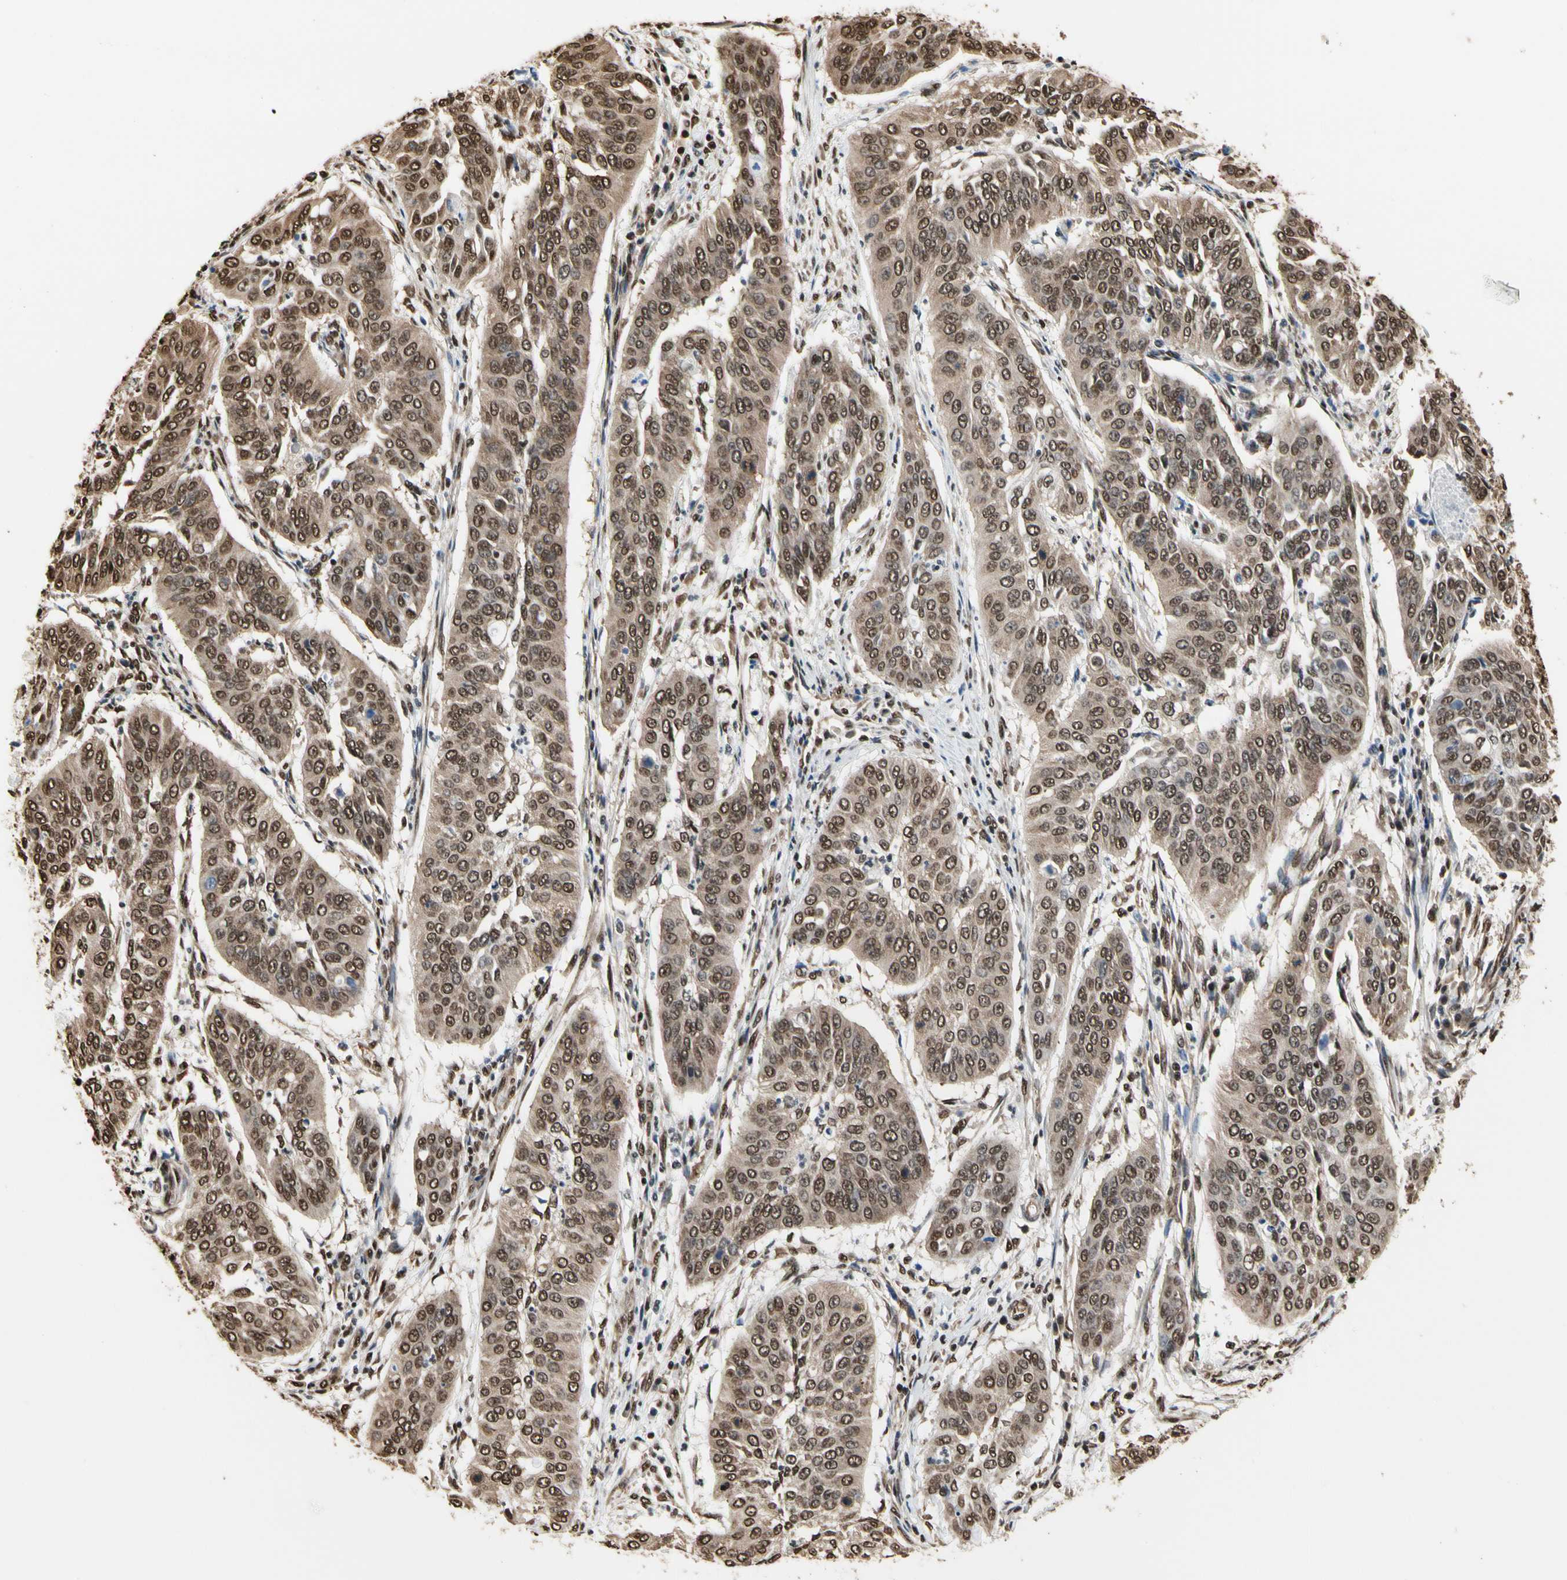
{"staining": {"intensity": "moderate", "quantity": ">75%", "location": "cytoplasmic/membranous,nuclear"}, "tissue": "cervical cancer", "cell_type": "Tumor cells", "image_type": "cancer", "snomed": [{"axis": "morphology", "description": "Normal tissue, NOS"}, {"axis": "morphology", "description": "Squamous cell carcinoma, NOS"}, {"axis": "topography", "description": "Cervix"}], "caption": "An image of cervical cancer stained for a protein reveals moderate cytoplasmic/membranous and nuclear brown staining in tumor cells. Using DAB (brown) and hematoxylin (blue) stains, captured at high magnification using brightfield microscopy.", "gene": "HNRNPK", "patient": {"sex": "female", "age": 39}}